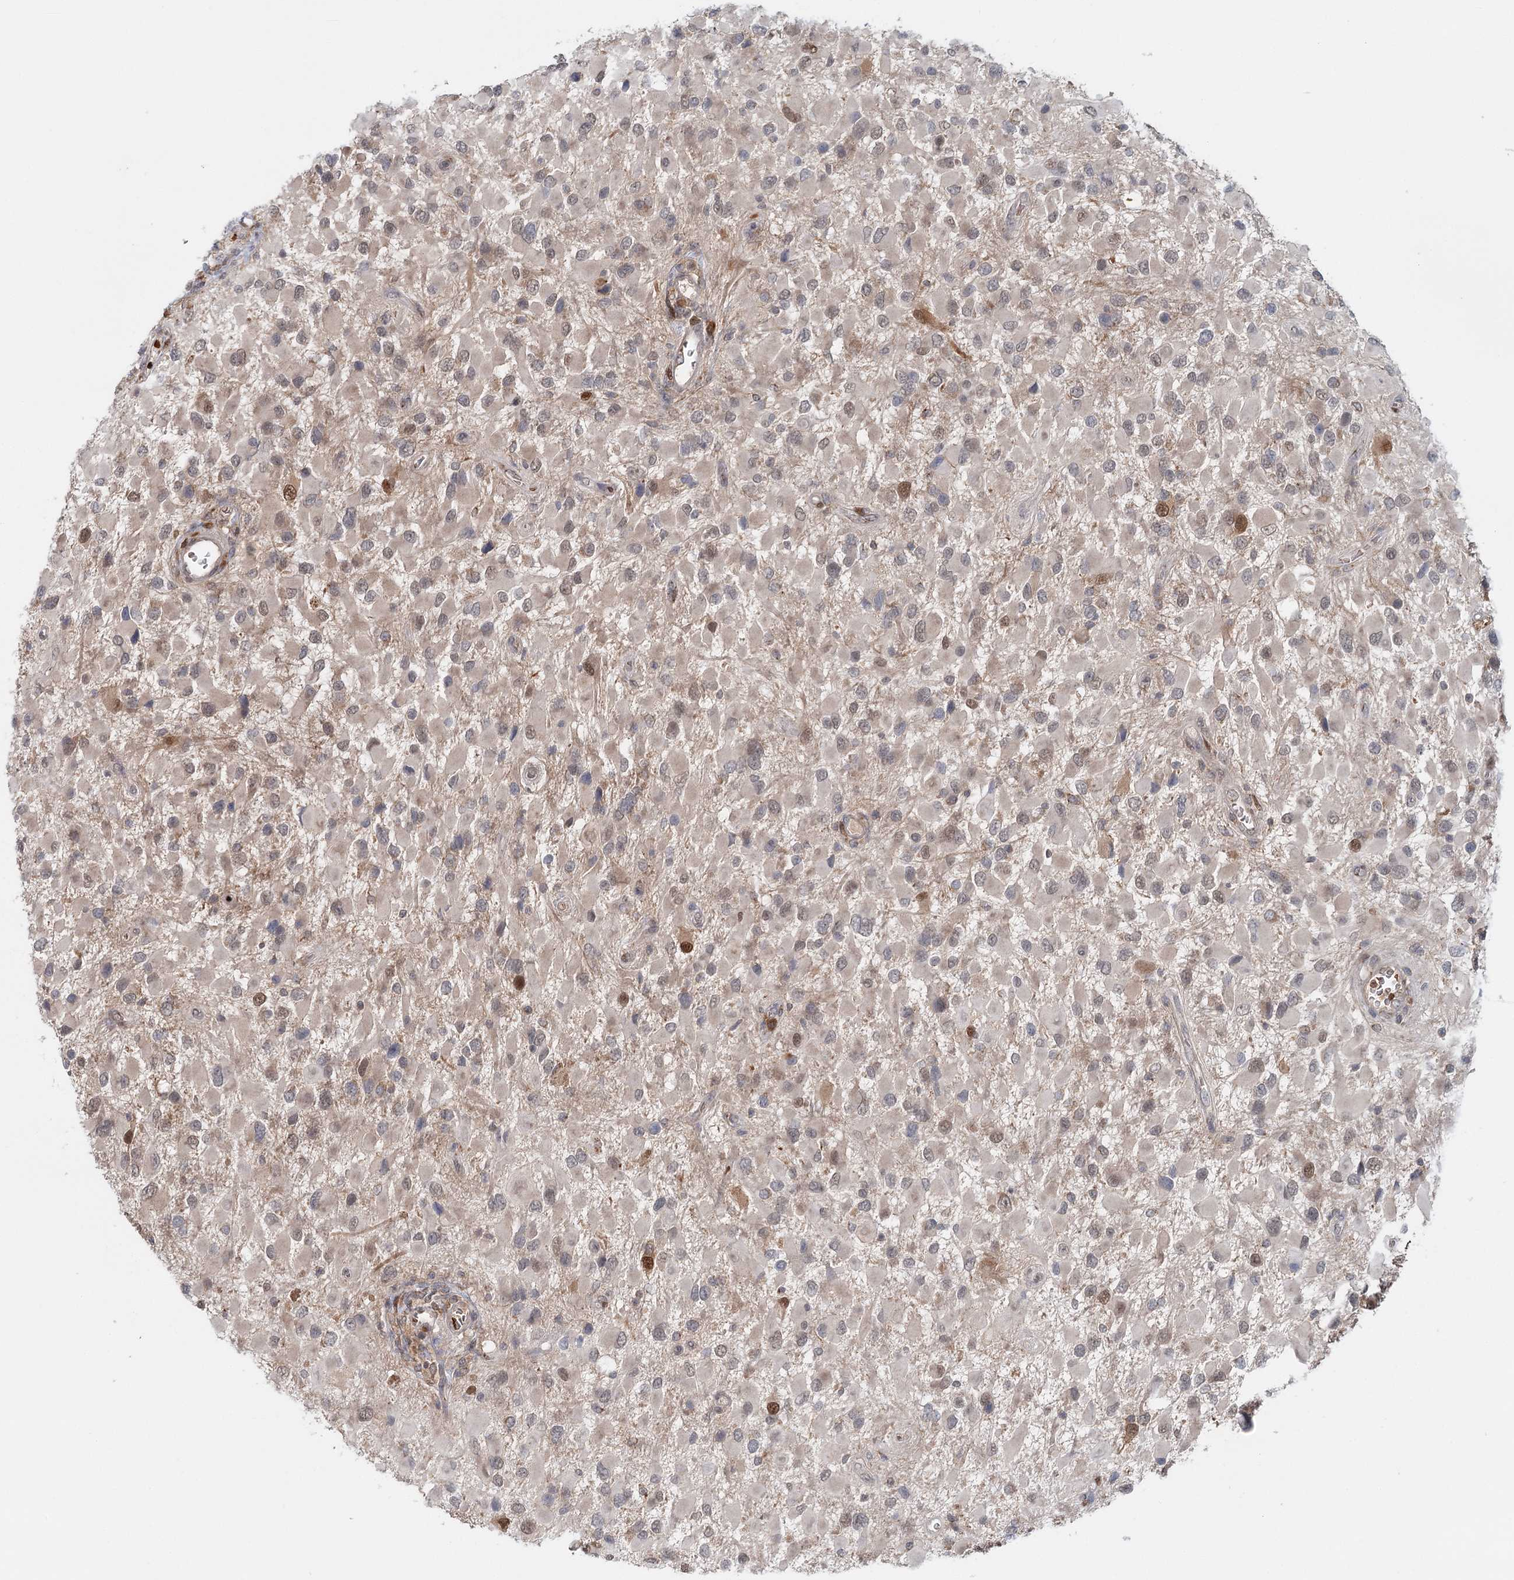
{"staining": {"intensity": "moderate", "quantity": "<25%", "location": "nuclear"}, "tissue": "glioma", "cell_type": "Tumor cells", "image_type": "cancer", "snomed": [{"axis": "morphology", "description": "Glioma, malignant, High grade"}, {"axis": "topography", "description": "Brain"}], "caption": "Moderate nuclear positivity is present in about <25% of tumor cells in high-grade glioma (malignant).", "gene": "ADK", "patient": {"sex": "male", "age": 53}}